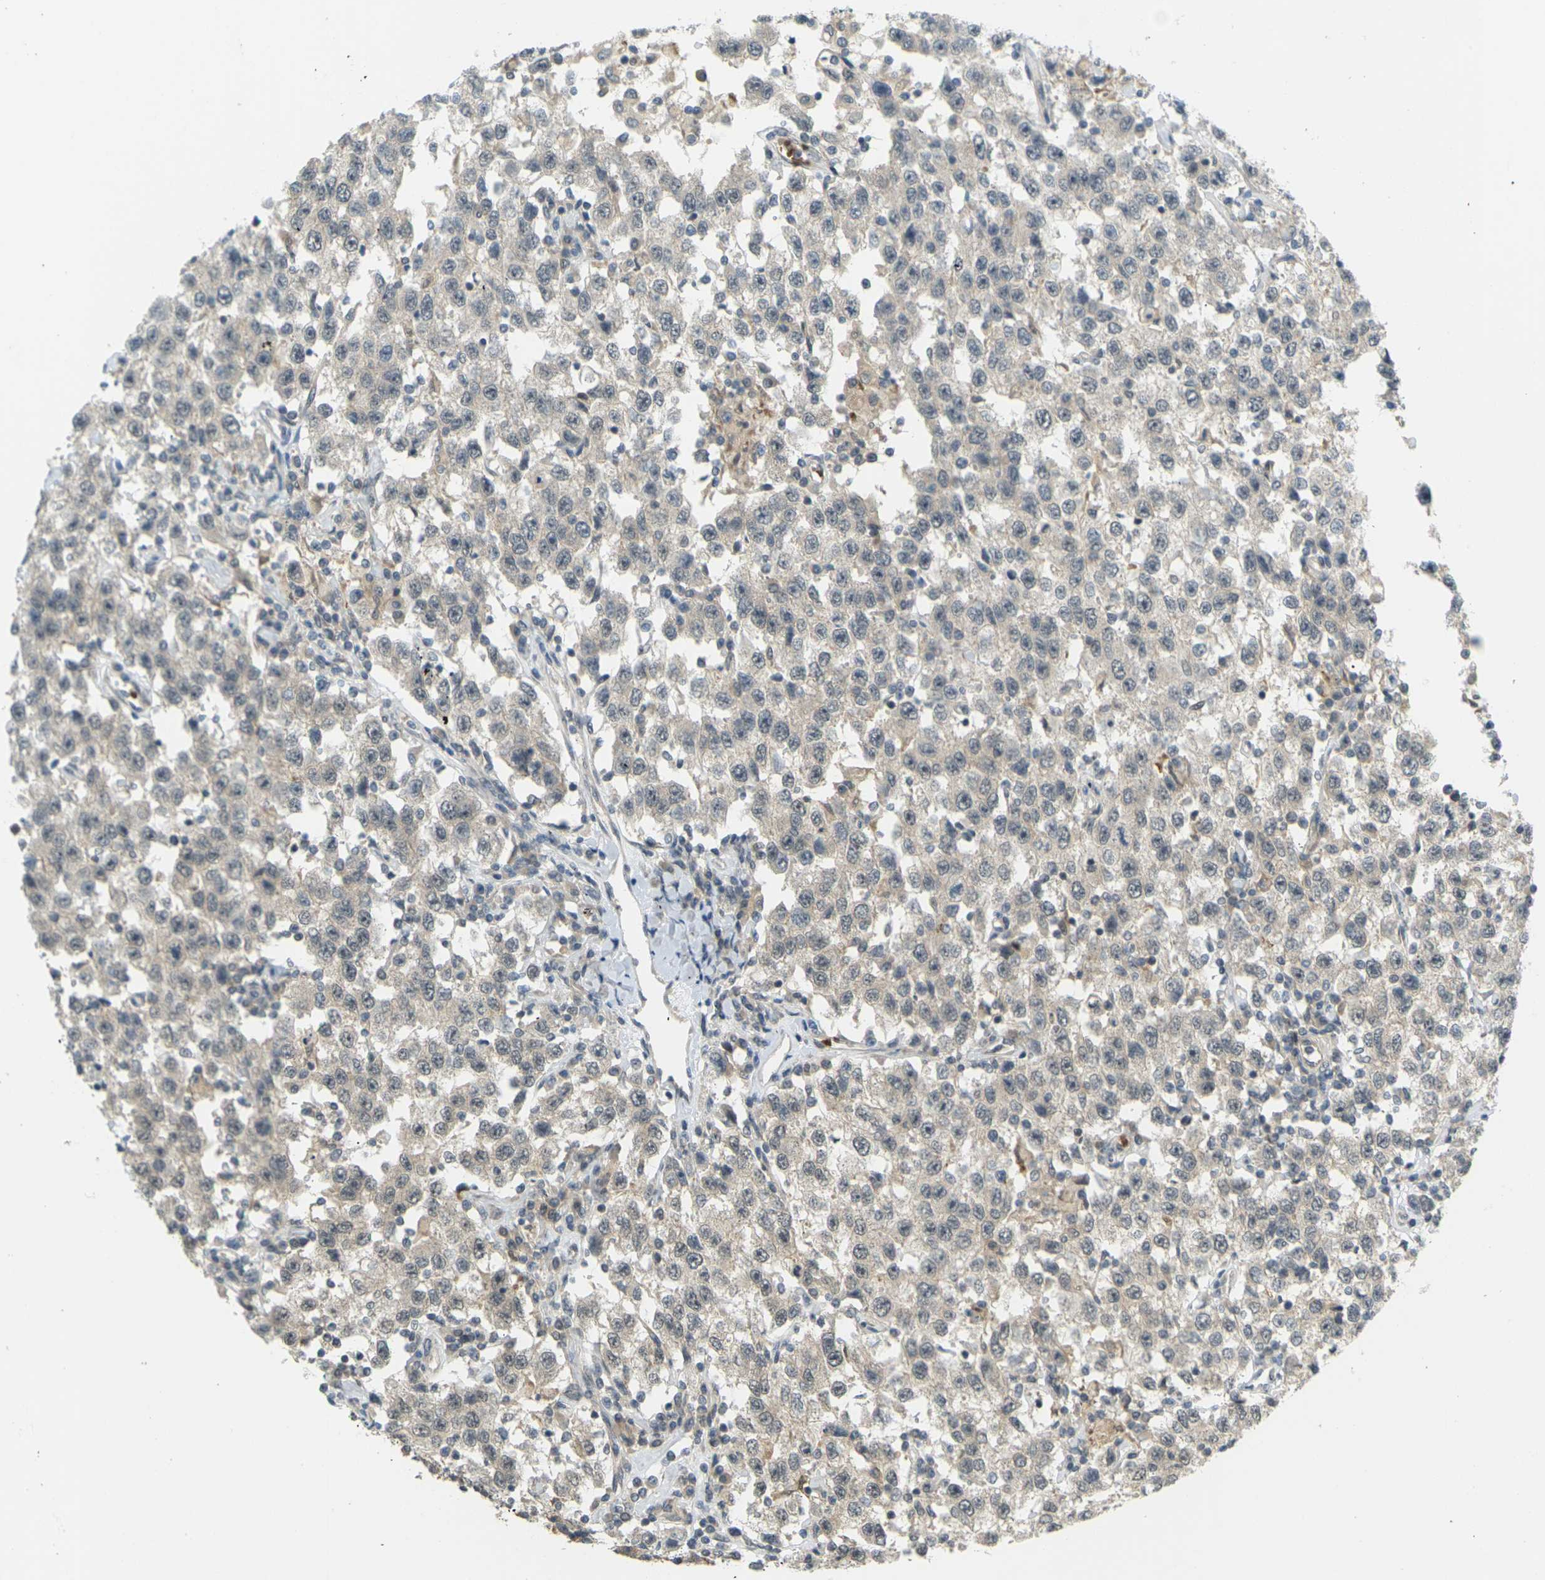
{"staining": {"intensity": "weak", "quantity": ">75%", "location": "cytoplasmic/membranous"}, "tissue": "testis cancer", "cell_type": "Tumor cells", "image_type": "cancer", "snomed": [{"axis": "morphology", "description": "Seminoma, NOS"}, {"axis": "topography", "description": "Testis"}], "caption": "The image demonstrates immunohistochemical staining of testis cancer. There is weak cytoplasmic/membranous staining is present in about >75% of tumor cells.", "gene": "SOCS6", "patient": {"sex": "male", "age": 41}}